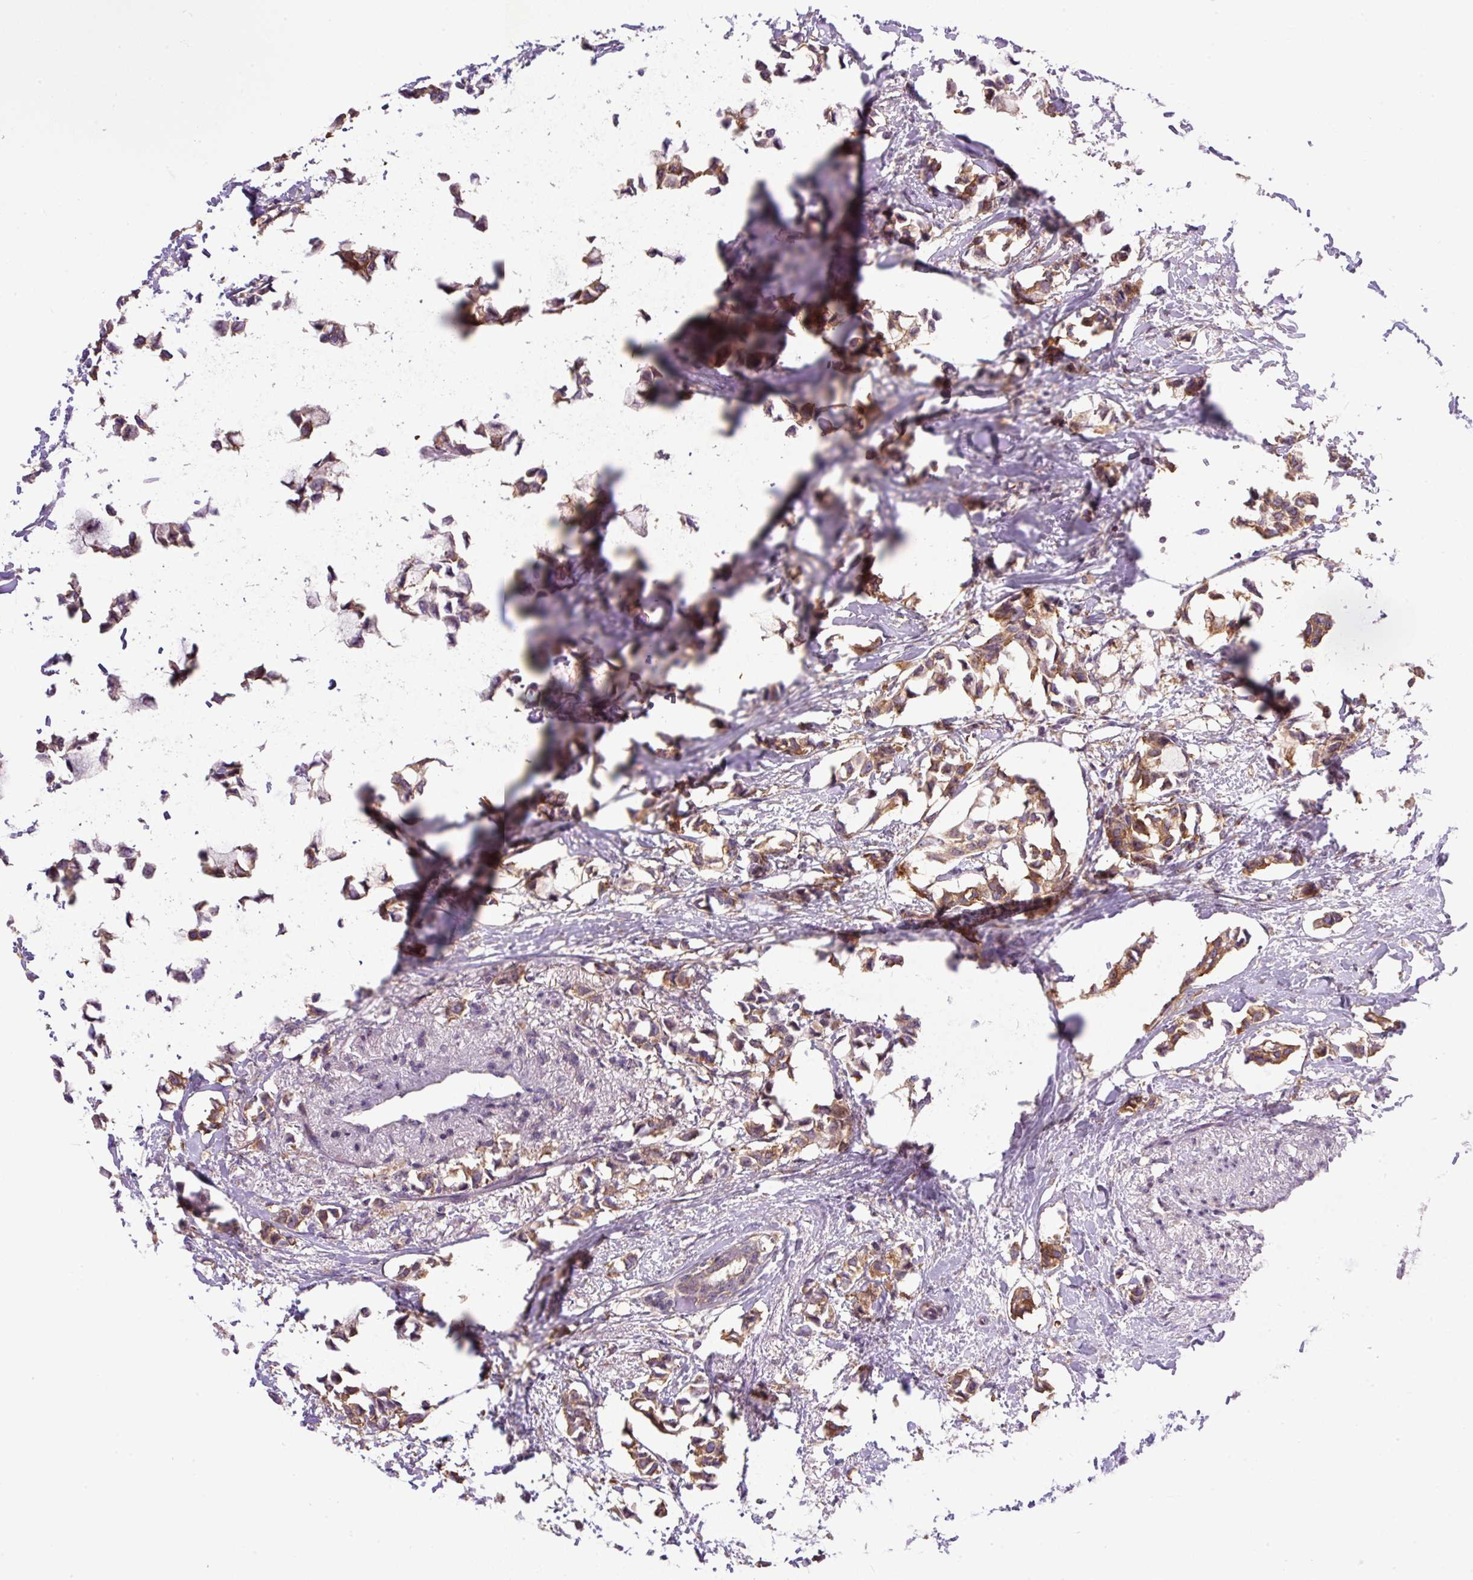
{"staining": {"intensity": "moderate", "quantity": ">75%", "location": "cytoplasmic/membranous"}, "tissue": "breast cancer", "cell_type": "Tumor cells", "image_type": "cancer", "snomed": [{"axis": "morphology", "description": "Duct carcinoma"}, {"axis": "topography", "description": "Breast"}], "caption": "DAB (3,3'-diaminobenzidine) immunohistochemical staining of human breast infiltrating ductal carcinoma reveals moderate cytoplasmic/membranous protein positivity in about >75% of tumor cells.", "gene": "TRIM17", "patient": {"sex": "female", "age": 73}}